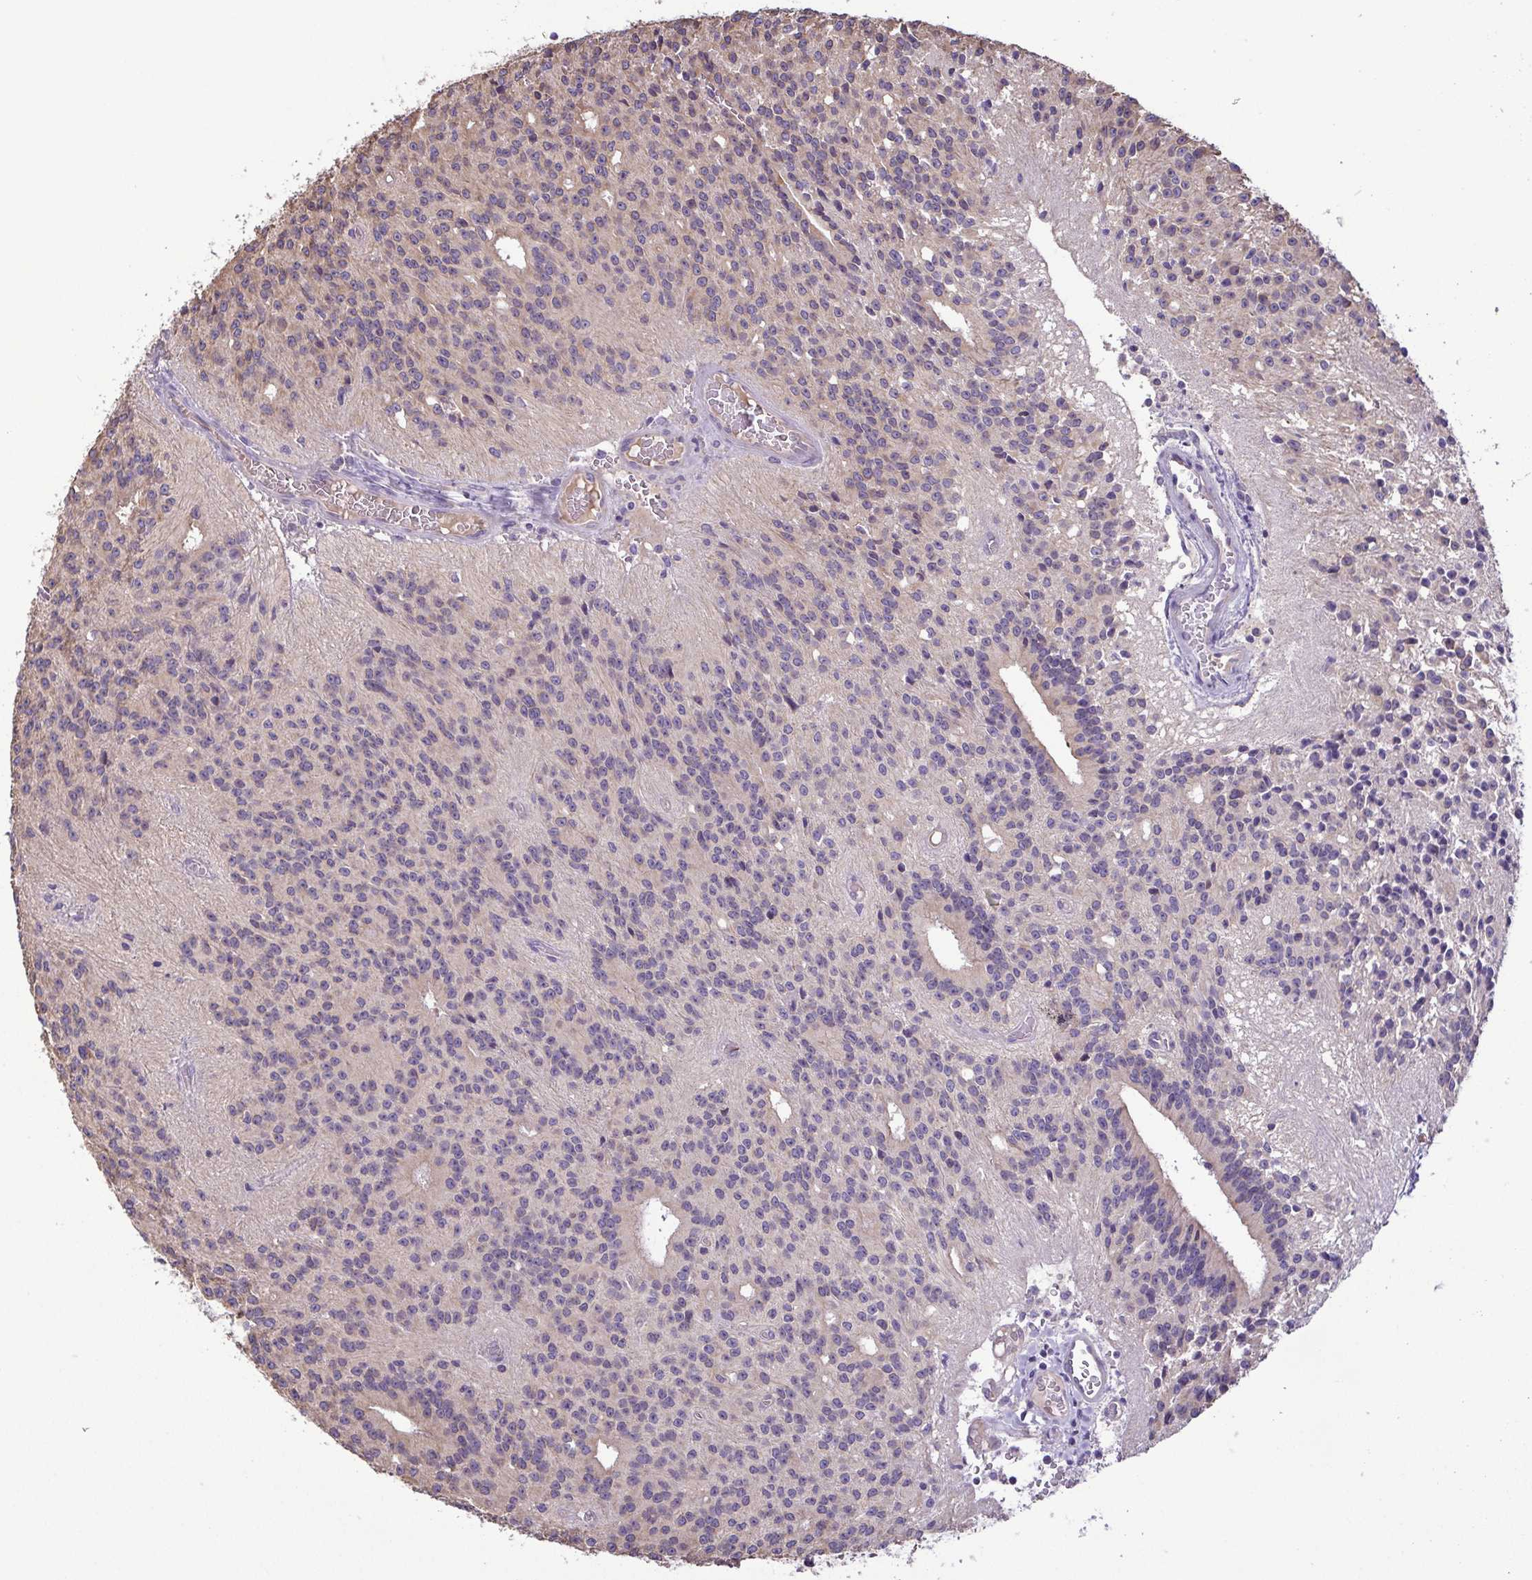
{"staining": {"intensity": "negative", "quantity": "none", "location": "none"}, "tissue": "glioma", "cell_type": "Tumor cells", "image_type": "cancer", "snomed": [{"axis": "morphology", "description": "Glioma, malignant, Low grade"}, {"axis": "topography", "description": "Brain"}], "caption": "This micrograph is of glioma stained with immunohistochemistry to label a protein in brown with the nuclei are counter-stained blue. There is no expression in tumor cells.", "gene": "MYL10", "patient": {"sex": "male", "age": 31}}